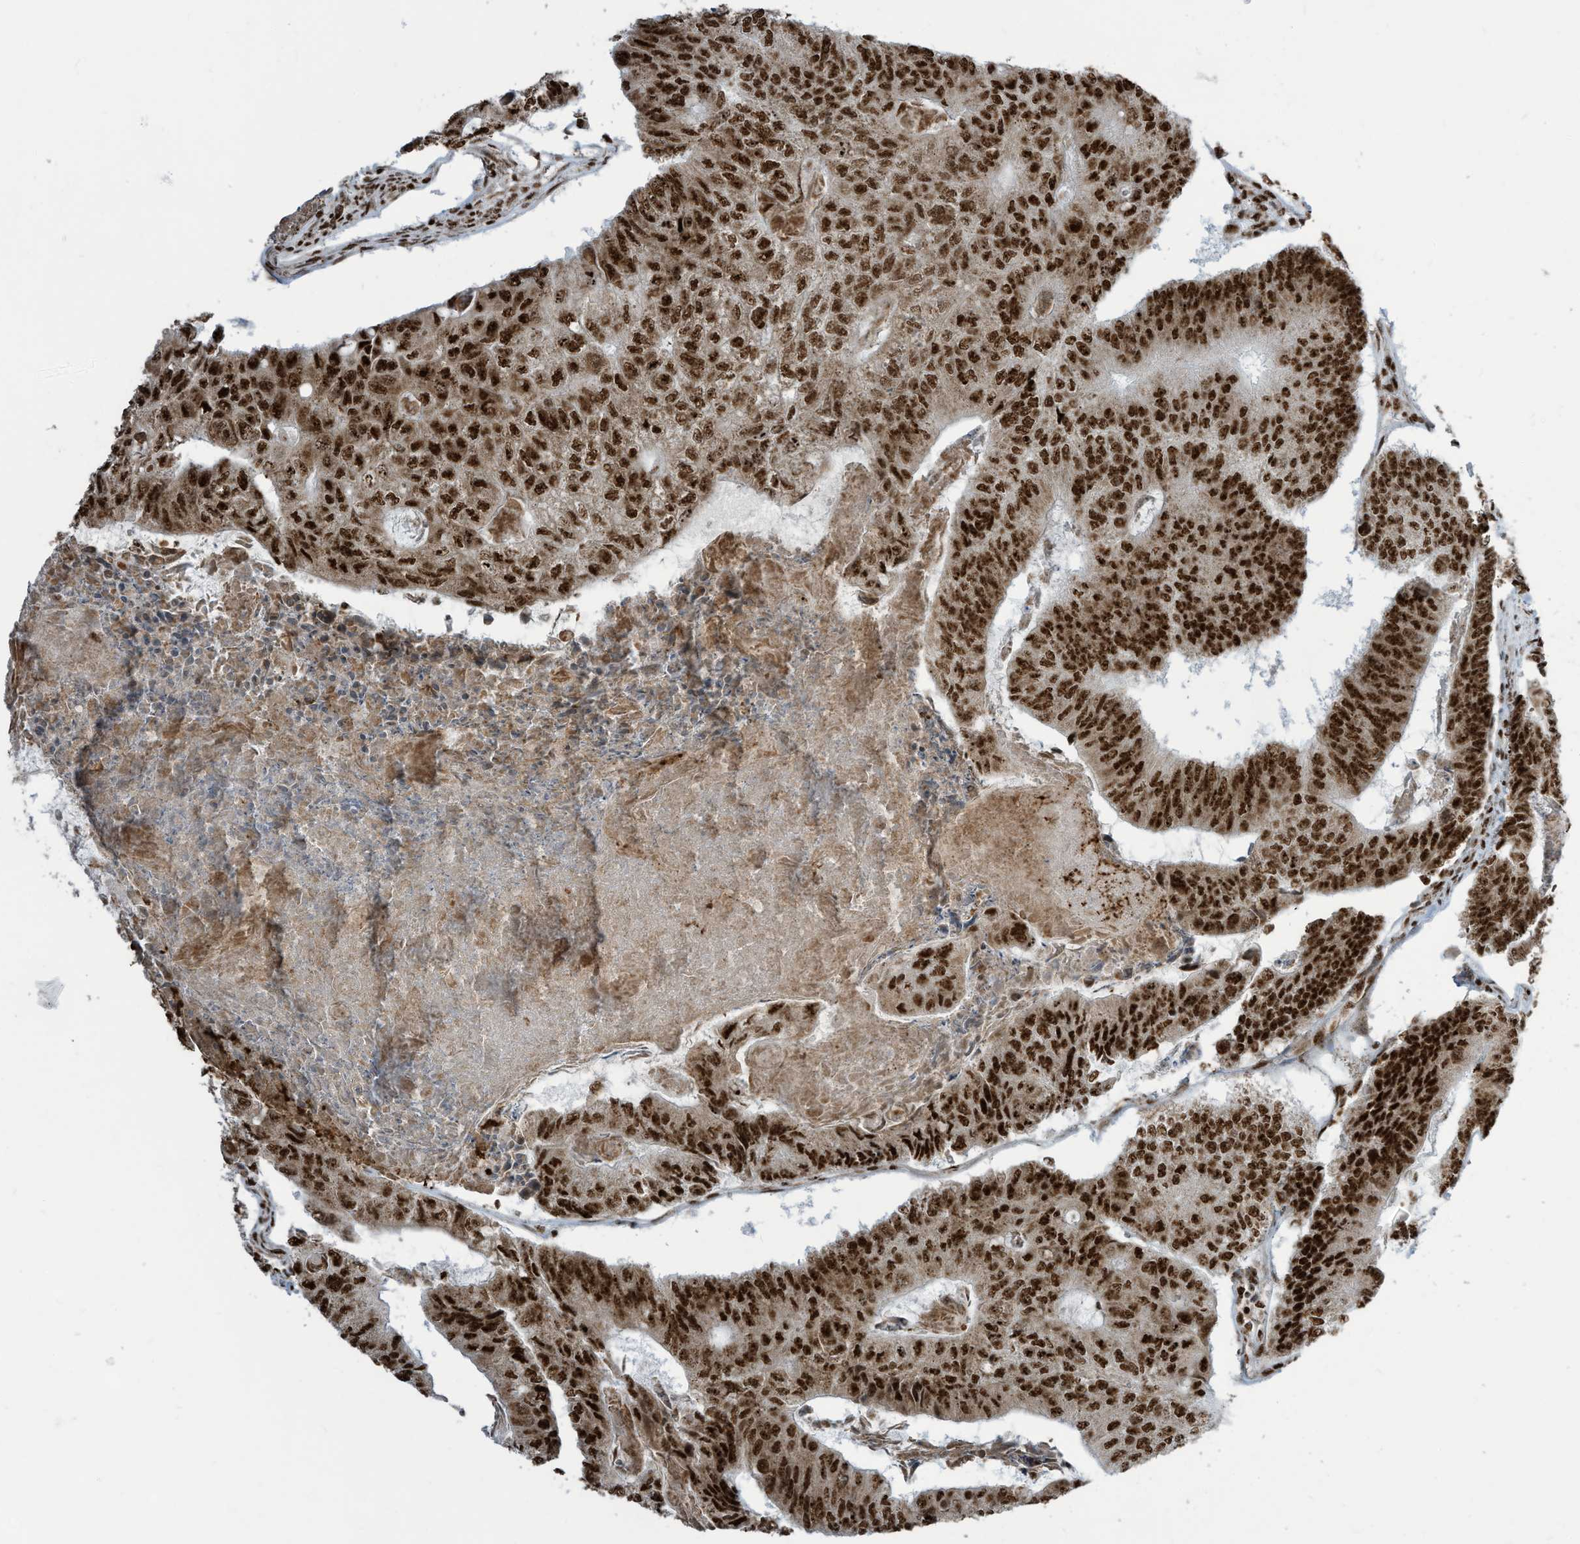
{"staining": {"intensity": "strong", "quantity": ">75%", "location": "nuclear"}, "tissue": "colorectal cancer", "cell_type": "Tumor cells", "image_type": "cancer", "snomed": [{"axis": "morphology", "description": "Adenocarcinoma, NOS"}, {"axis": "topography", "description": "Colon"}], "caption": "A high-resolution image shows IHC staining of colorectal cancer (adenocarcinoma), which shows strong nuclear positivity in about >75% of tumor cells. The protein of interest is stained brown, and the nuclei are stained in blue (DAB (3,3'-diaminobenzidine) IHC with brightfield microscopy, high magnification).", "gene": "LBH", "patient": {"sex": "female", "age": 67}}